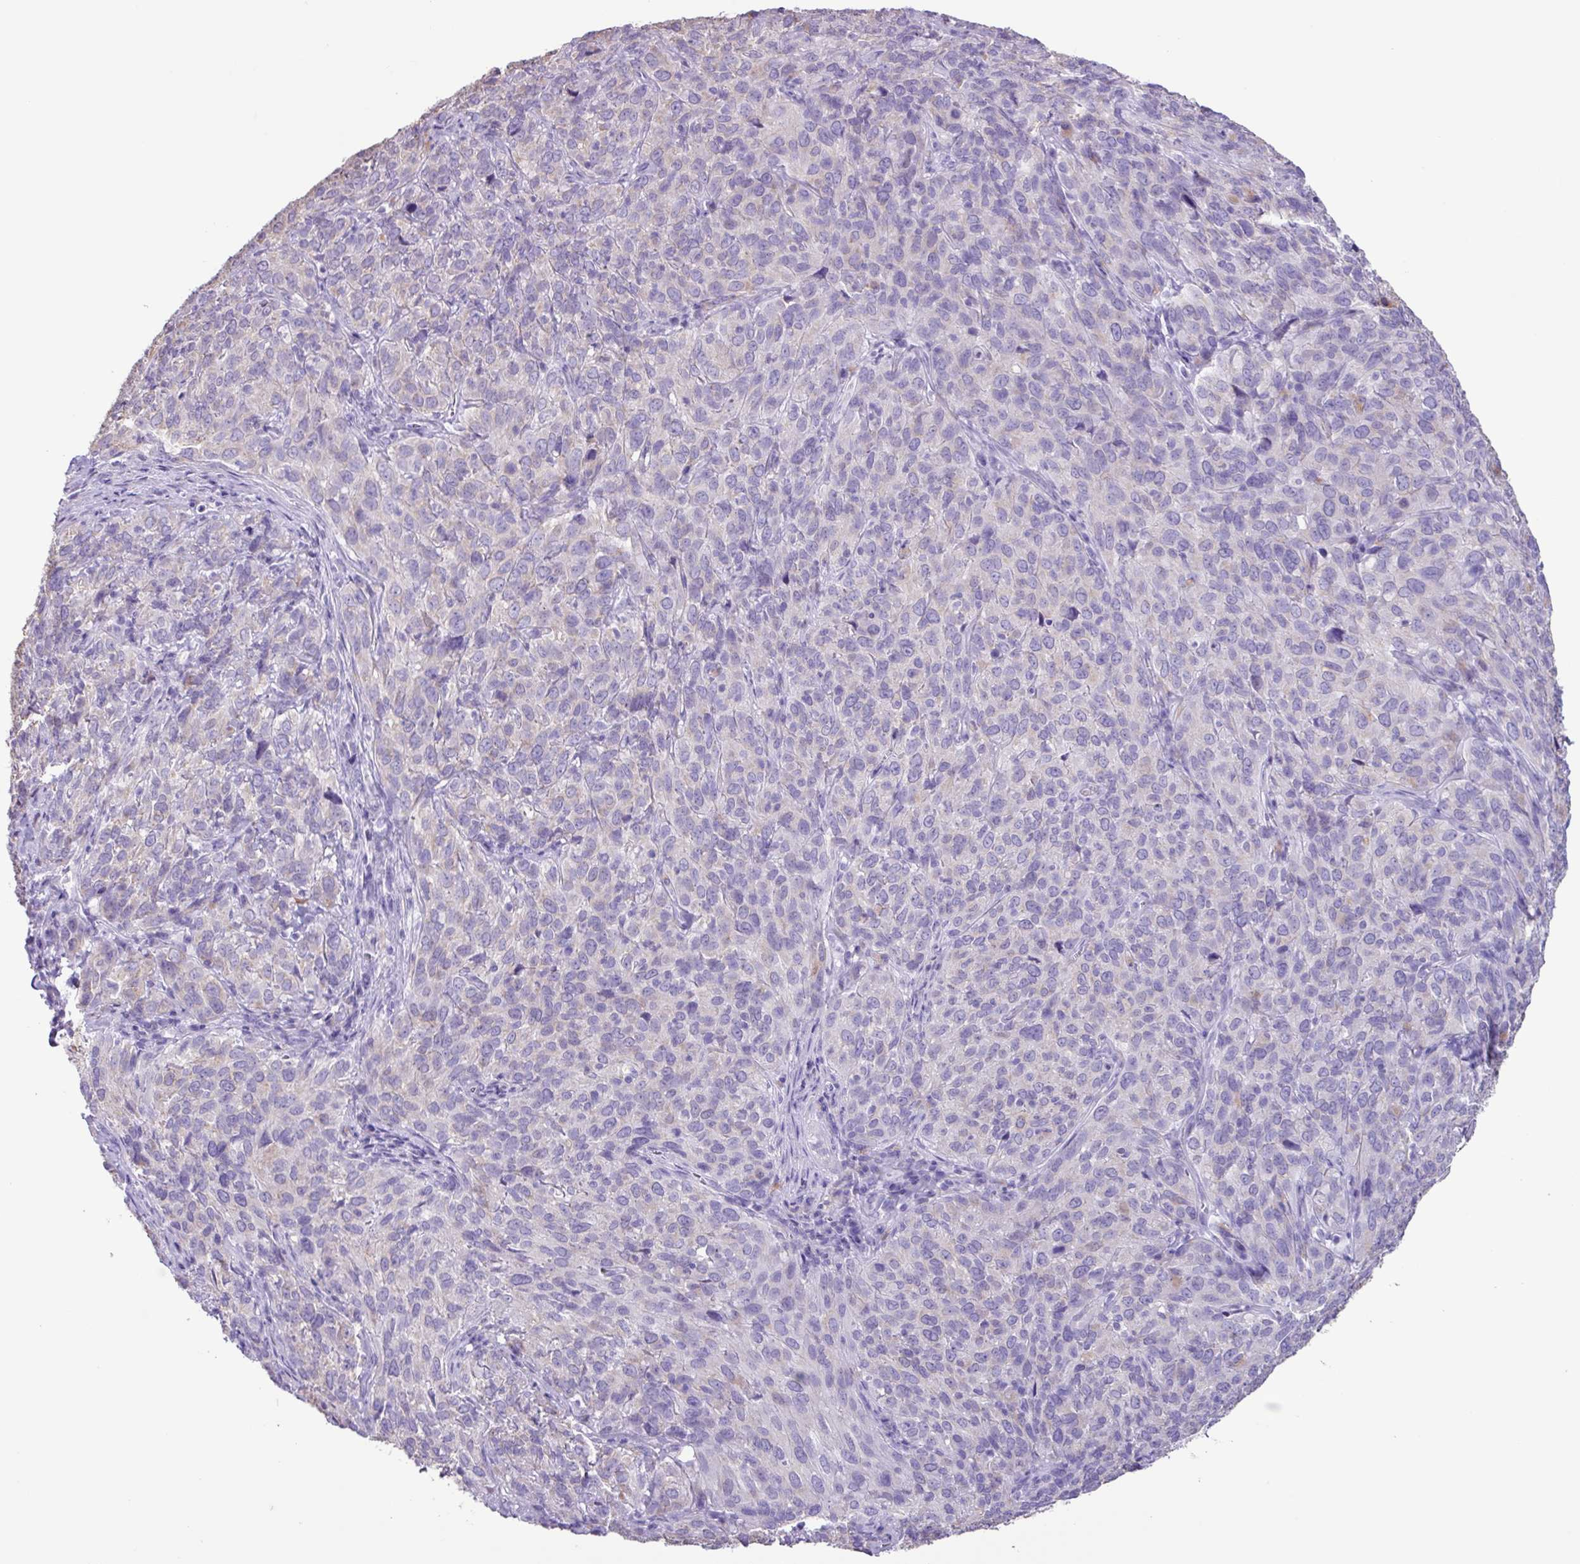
{"staining": {"intensity": "negative", "quantity": "none", "location": "none"}, "tissue": "cervical cancer", "cell_type": "Tumor cells", "image_type": "cancer", "snomed": [{"axis": "morphology", "description": "Squamous cell carcinoma, NOS"}, {"axis": "topography", "description": "Cervix"}], "caption": "There is no significant expression in tumor cells of squamous cell carcinoma (cervical). The staining is performed using DAB brown chromogen with nuclei counter-stained in using hematoxylin.", "gene": "AGO3", "patient": {"sex": "female", "age": 51}}